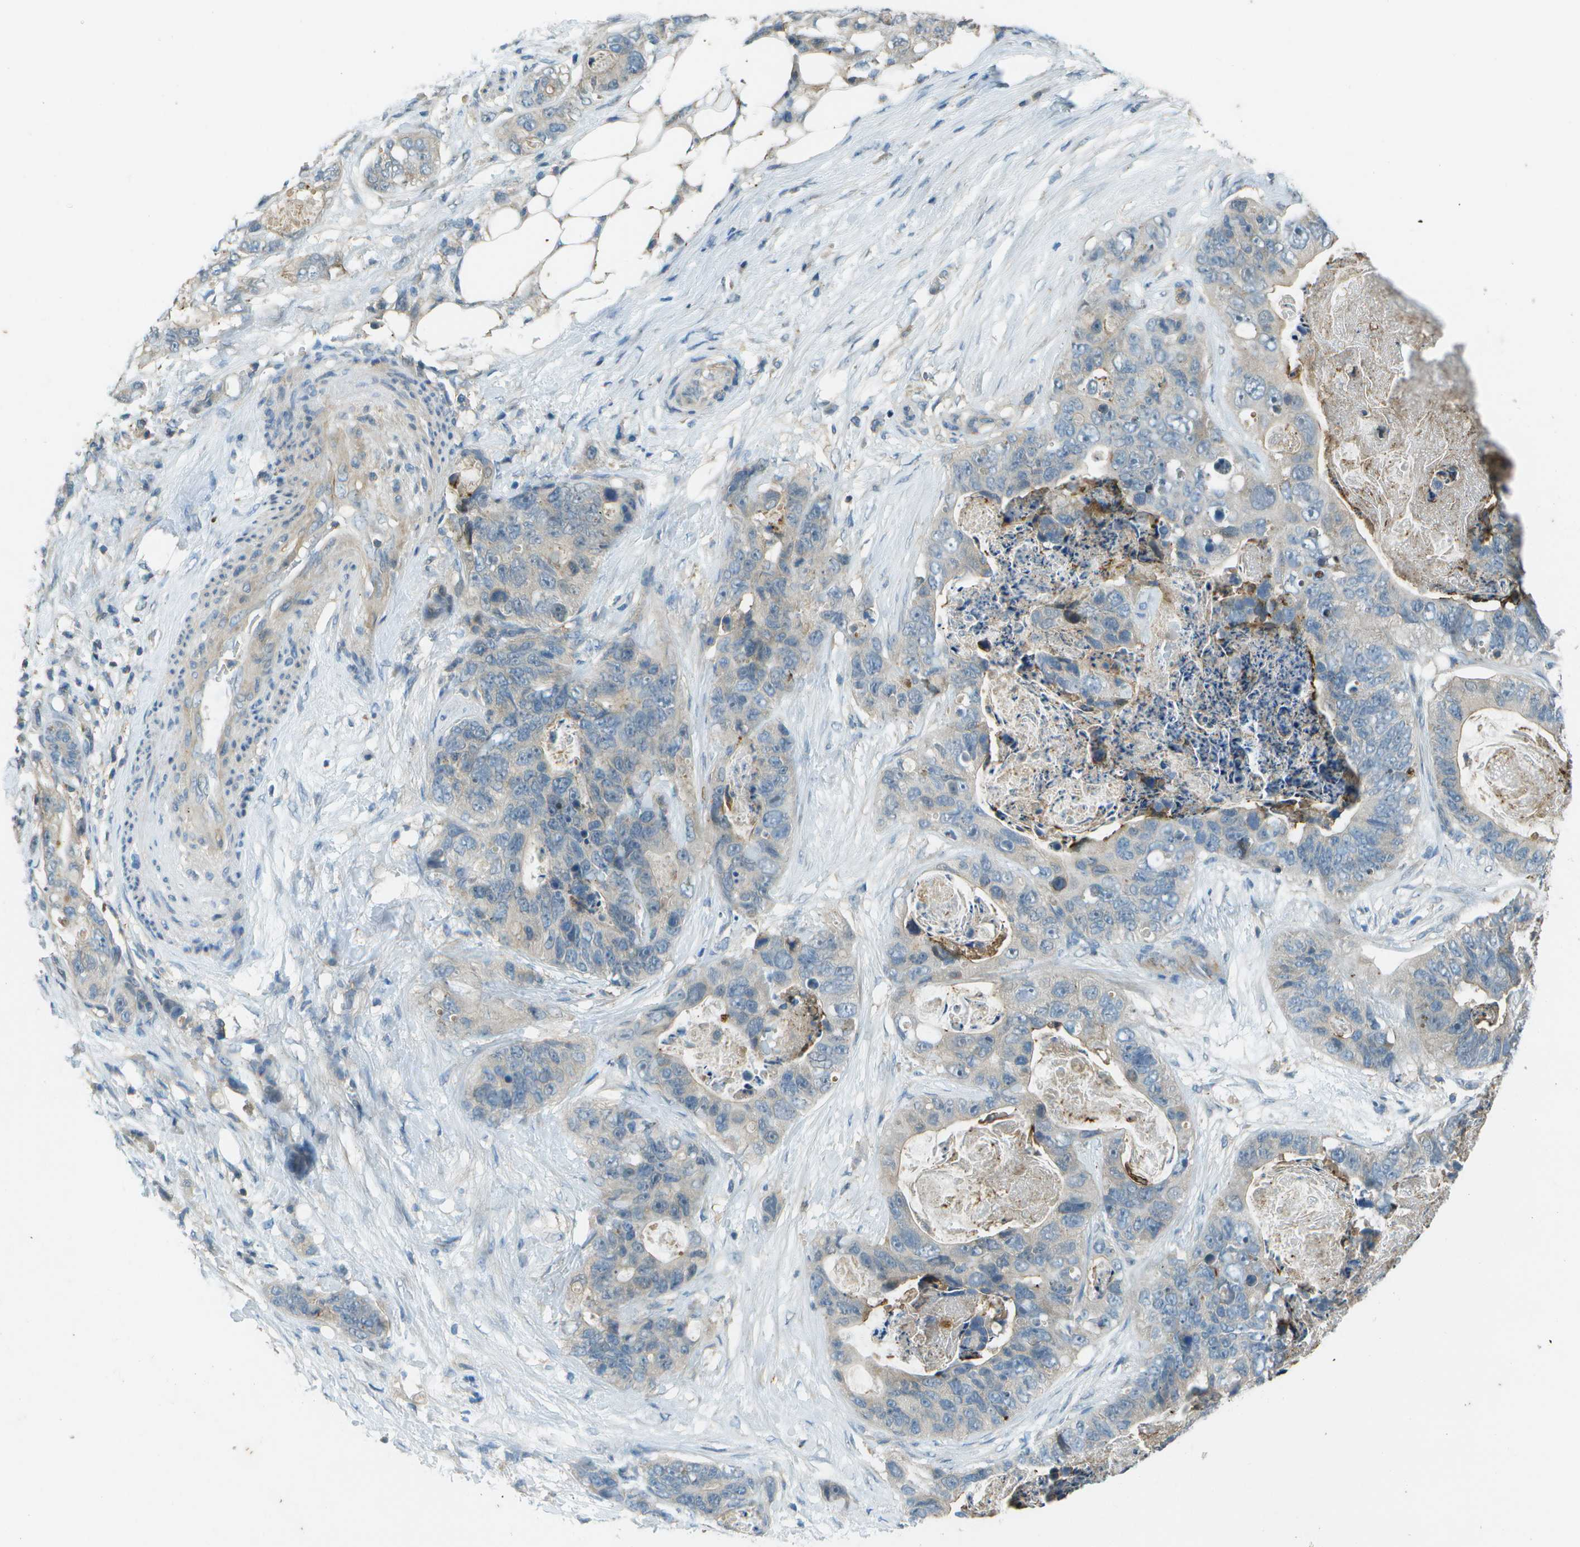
{"staining": {"intensity": "negative", "quantity": "none", "location": "none"}, "tissue": "stomach cancer", "cell_type": "Tumor cells", "image_type": "cancer", "snomed": [{"axis": "morphology", "description": "Adenocarcinoma, NOS"}, {"axis": "topography", "description": "Stomach"}], "caption": "An image of human stomach cancer is negative for staining in tumor cells.", "gene": "LRRC66", "patient": {"sex": "female", "age": 89}}